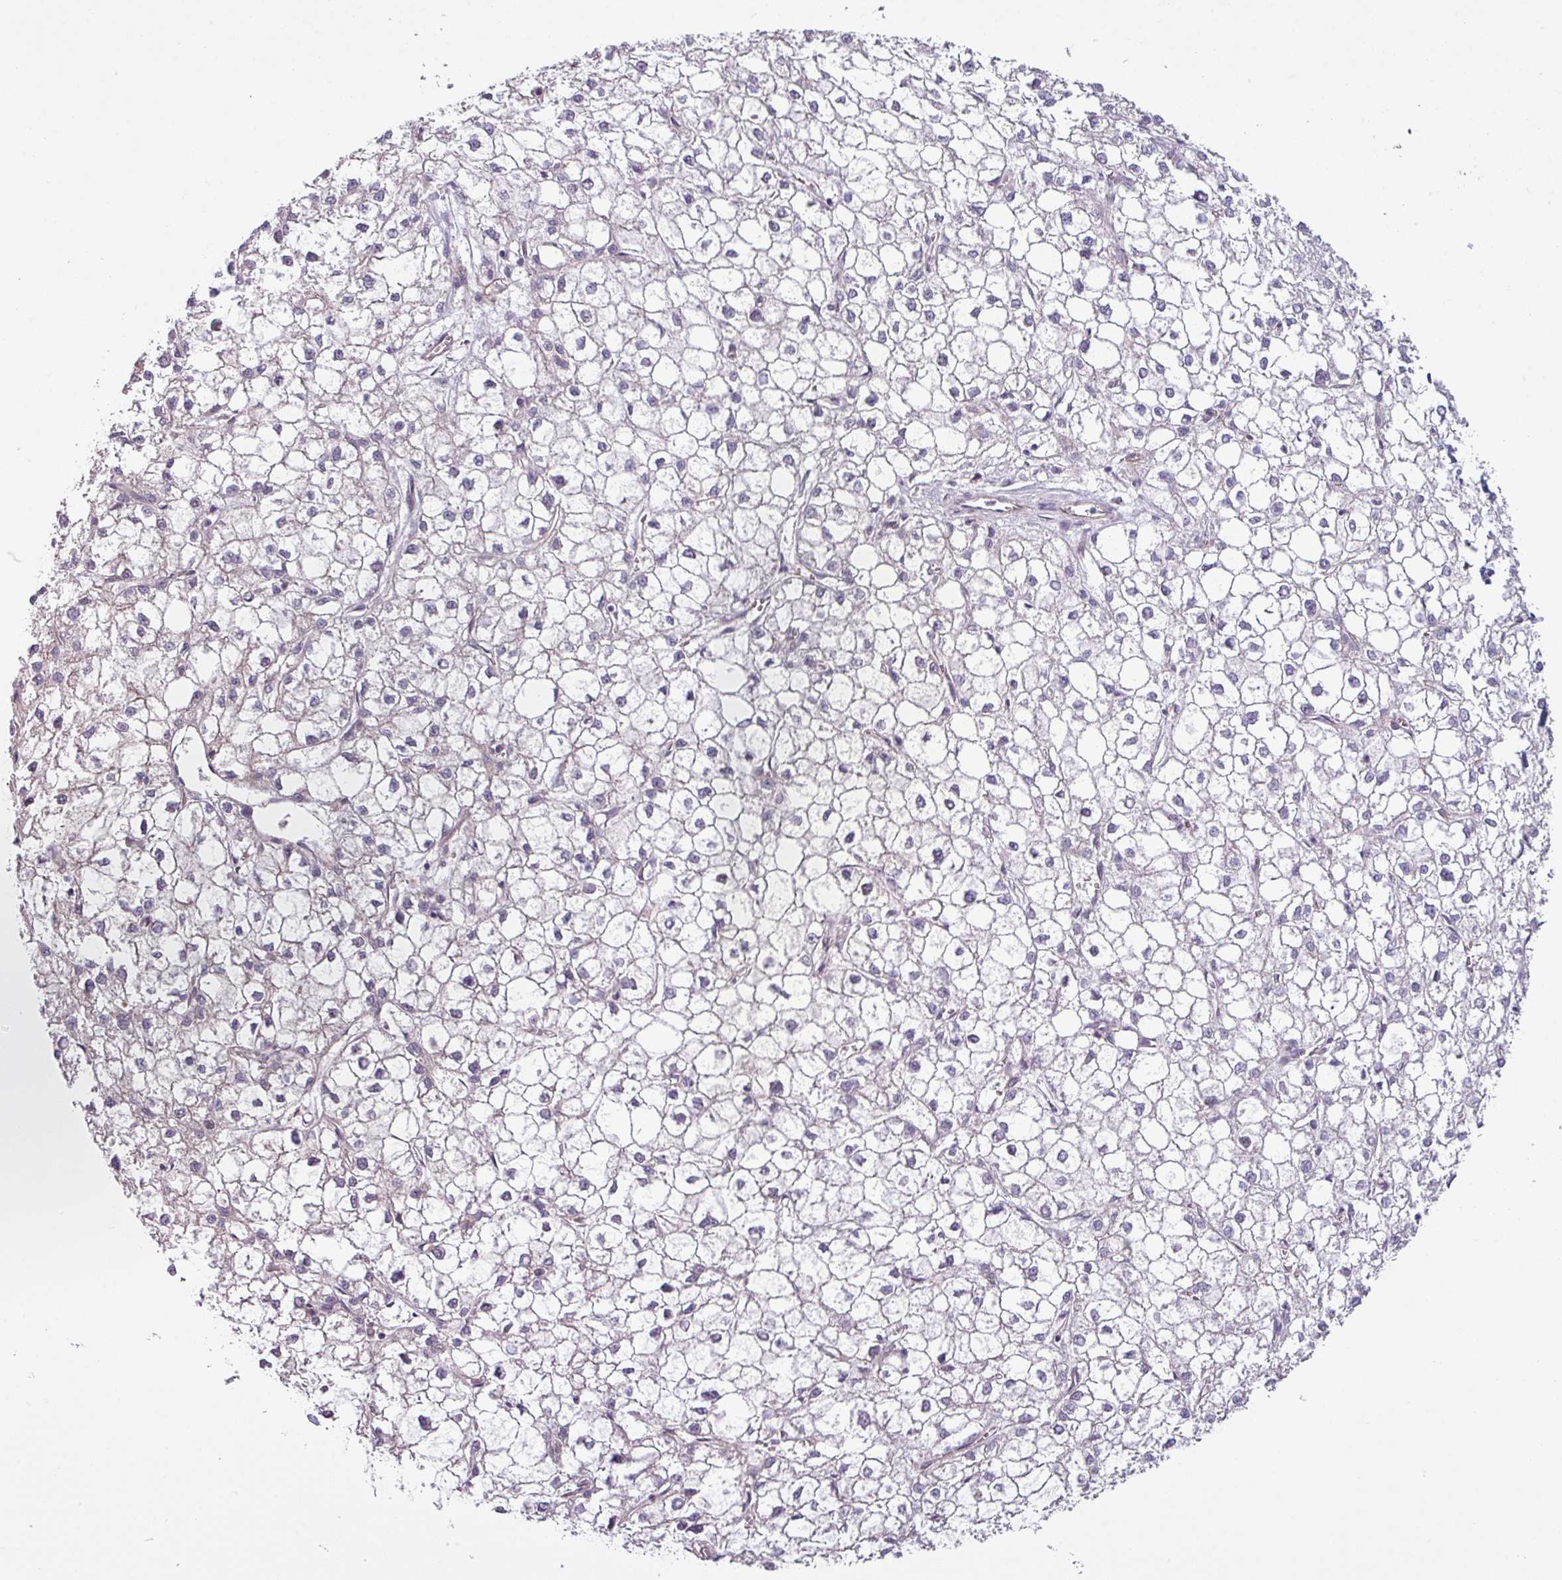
{"staining": {"intensity": "negative", "quantity": "none", "location": "none"}, "tissue": "liver cancer", "cell_type": "Tumor cells", "image_type": "cancer", "snomed": [{"axis": "morphology", "description": "Carcinoma, Hepatocellular, NOS"}, {"axis": "topography", "description": "Liver"}], "caption": "Tumor cells show no significant positivity in hepatocellular carcinoma (liver).", "gene": "CAMK2B", "patient": {"sex": "female", "age": 43}}